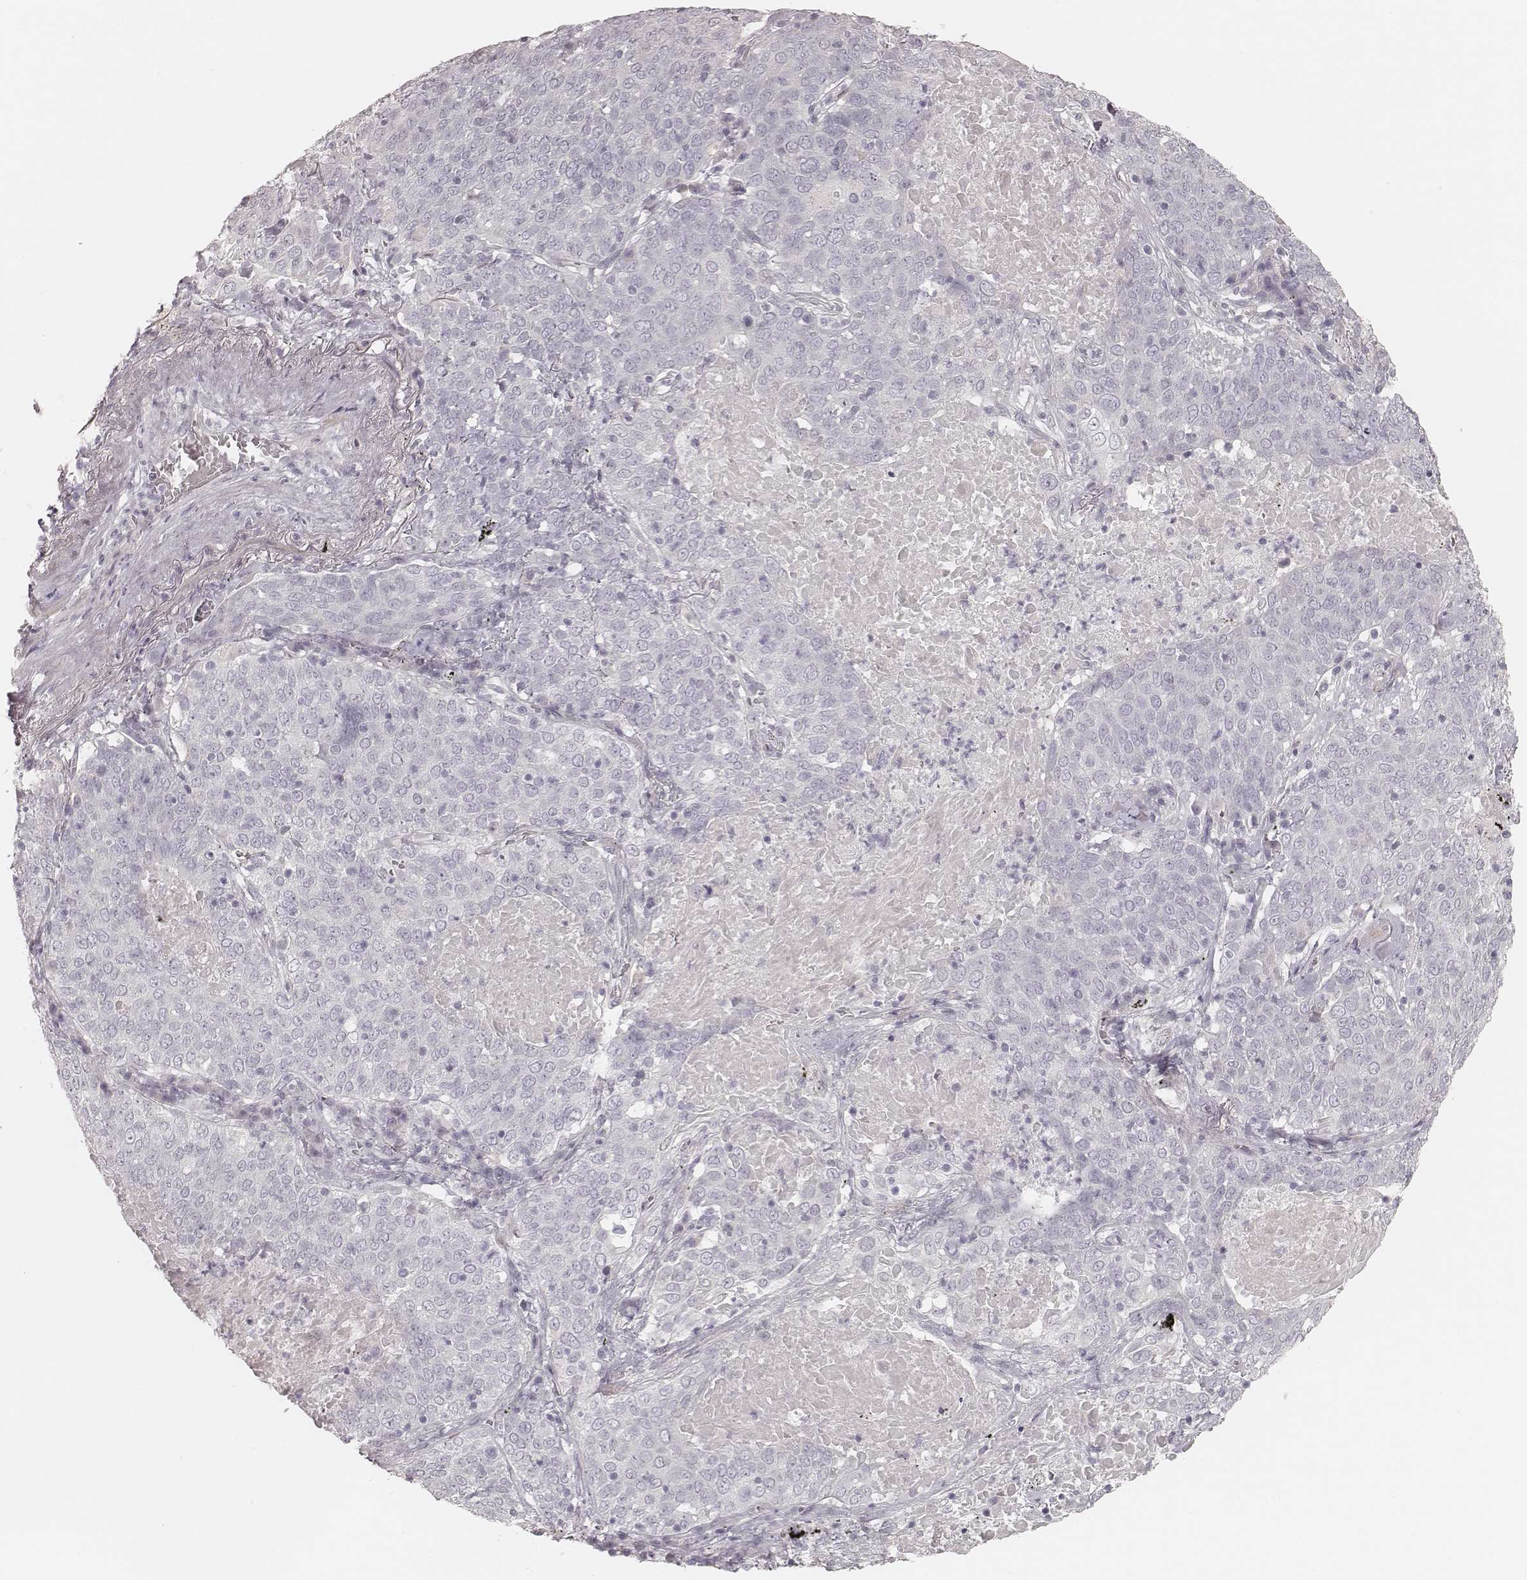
{"staining": {"intensity": "negative", "quantity": "none", "location": "none"}, "tissue": "lung cancer", "cell_type": "Tumor cells", "image_type": "cancer", "snomed": [{"axis": "morphology", "description": "Squamous cell carcinoma, NOS"}, {"axis": "topography", "description": "Lung"}], "caption": "The IHC histopathology image has no significant staining in tumor cells of lung cancer (squamous cell carcinoma) tissue.", "gene": "SPATA24", "patient": {"sex": "male", "age": 82}}